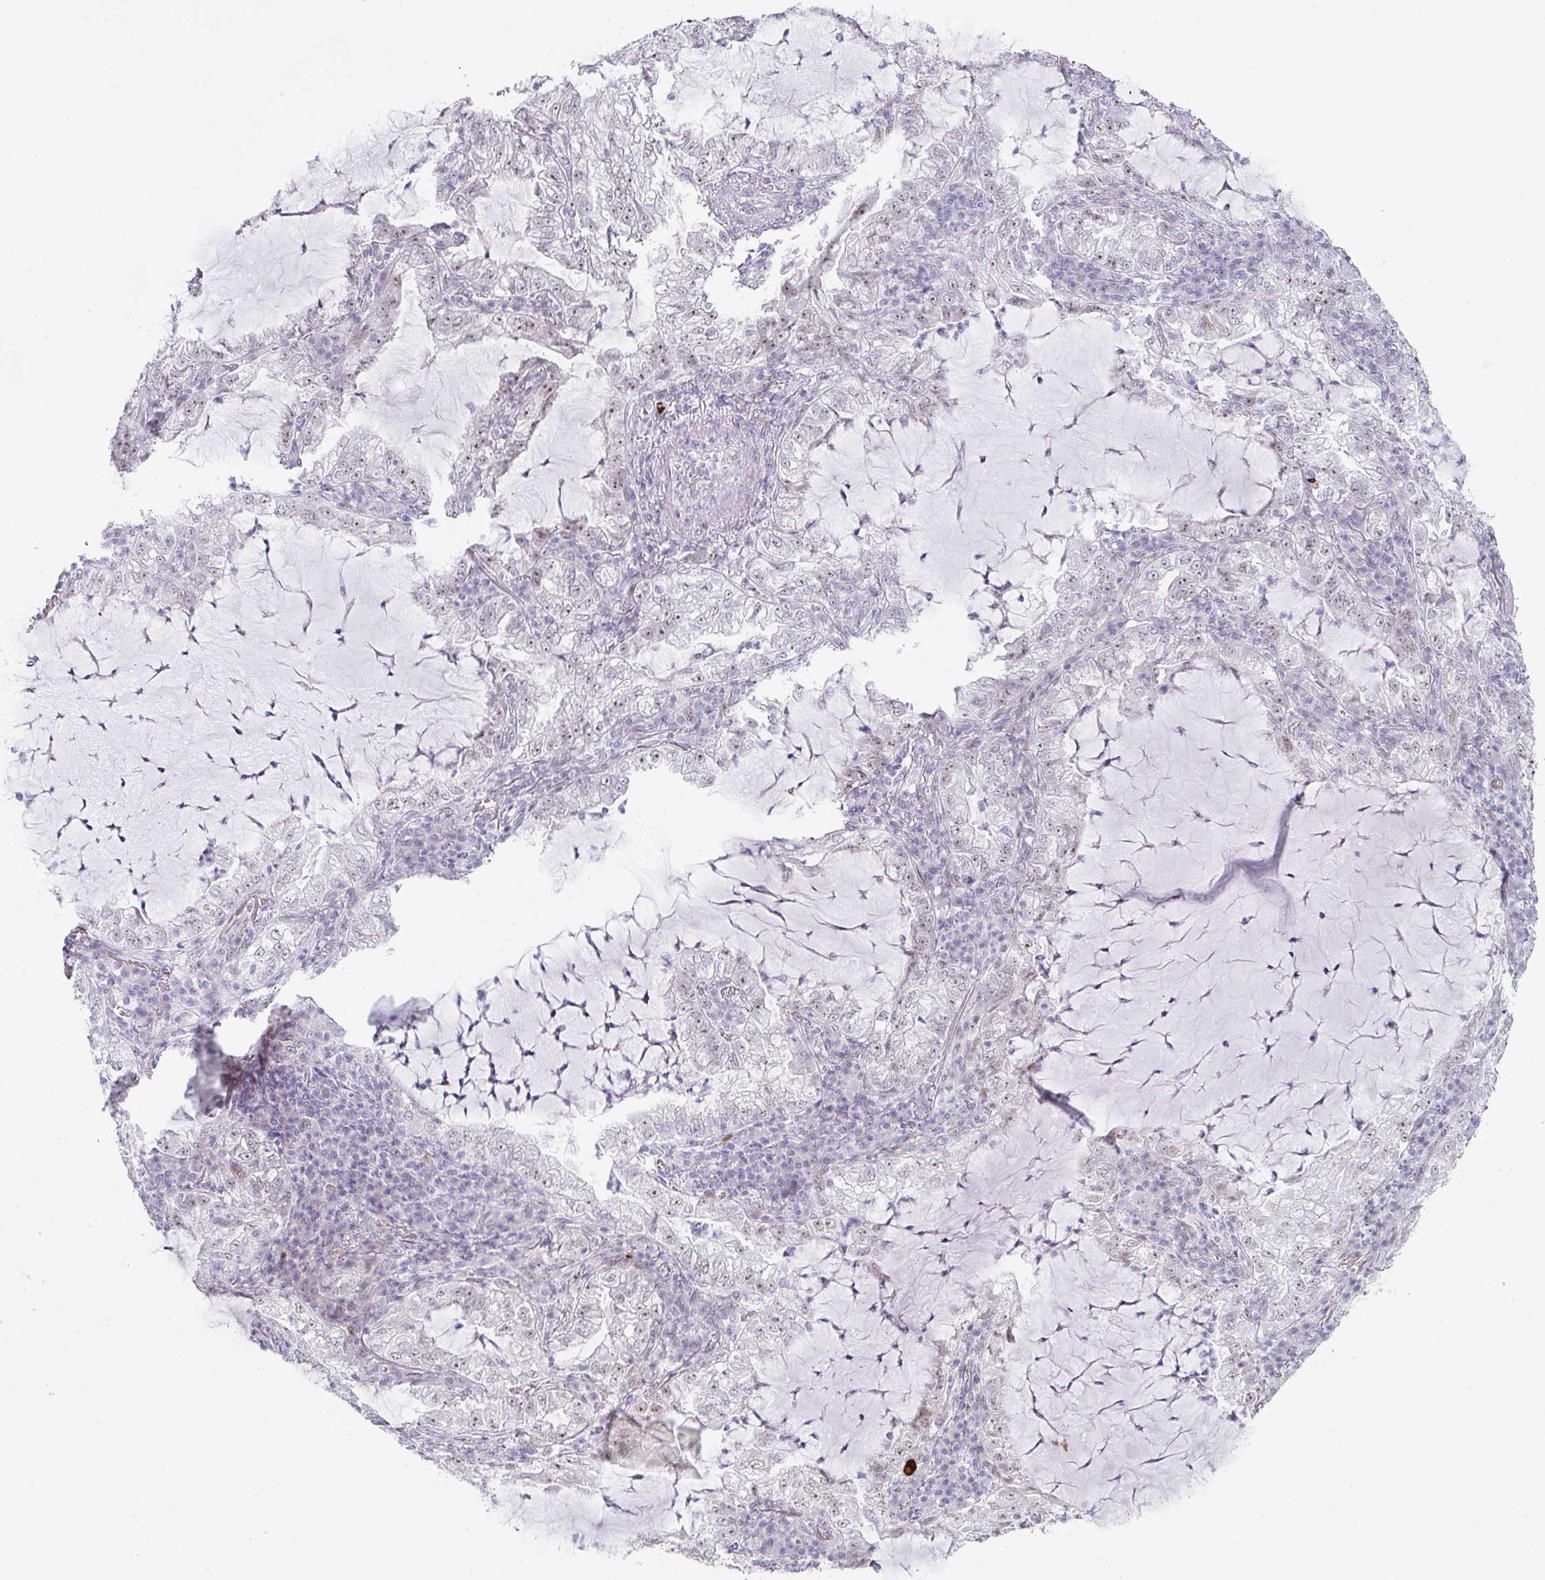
{"staining": {"intensity": "weak", "quantity": "25%-75%", "location": "nuclear"}, "tissue": "lung cancer", "cell_type": "Tumor cells", "image_type": "cancer", "snomed": [{"axis": "morphology", "description": "Adenocarcinoma, NOS"}, {"axis": "topography", "description": "Lung"}], "caption": "High-power microscopy captured an IHC histopathology image of adenocarcinoma (lung), revealing weak nuclear staining in about 25%-75% of tumor cells. (DAB IHC, brown staining for protein, blue staining for nuclei).", "gene": "POU2AF2", "patient": {"sex": "female", "age": 73}}